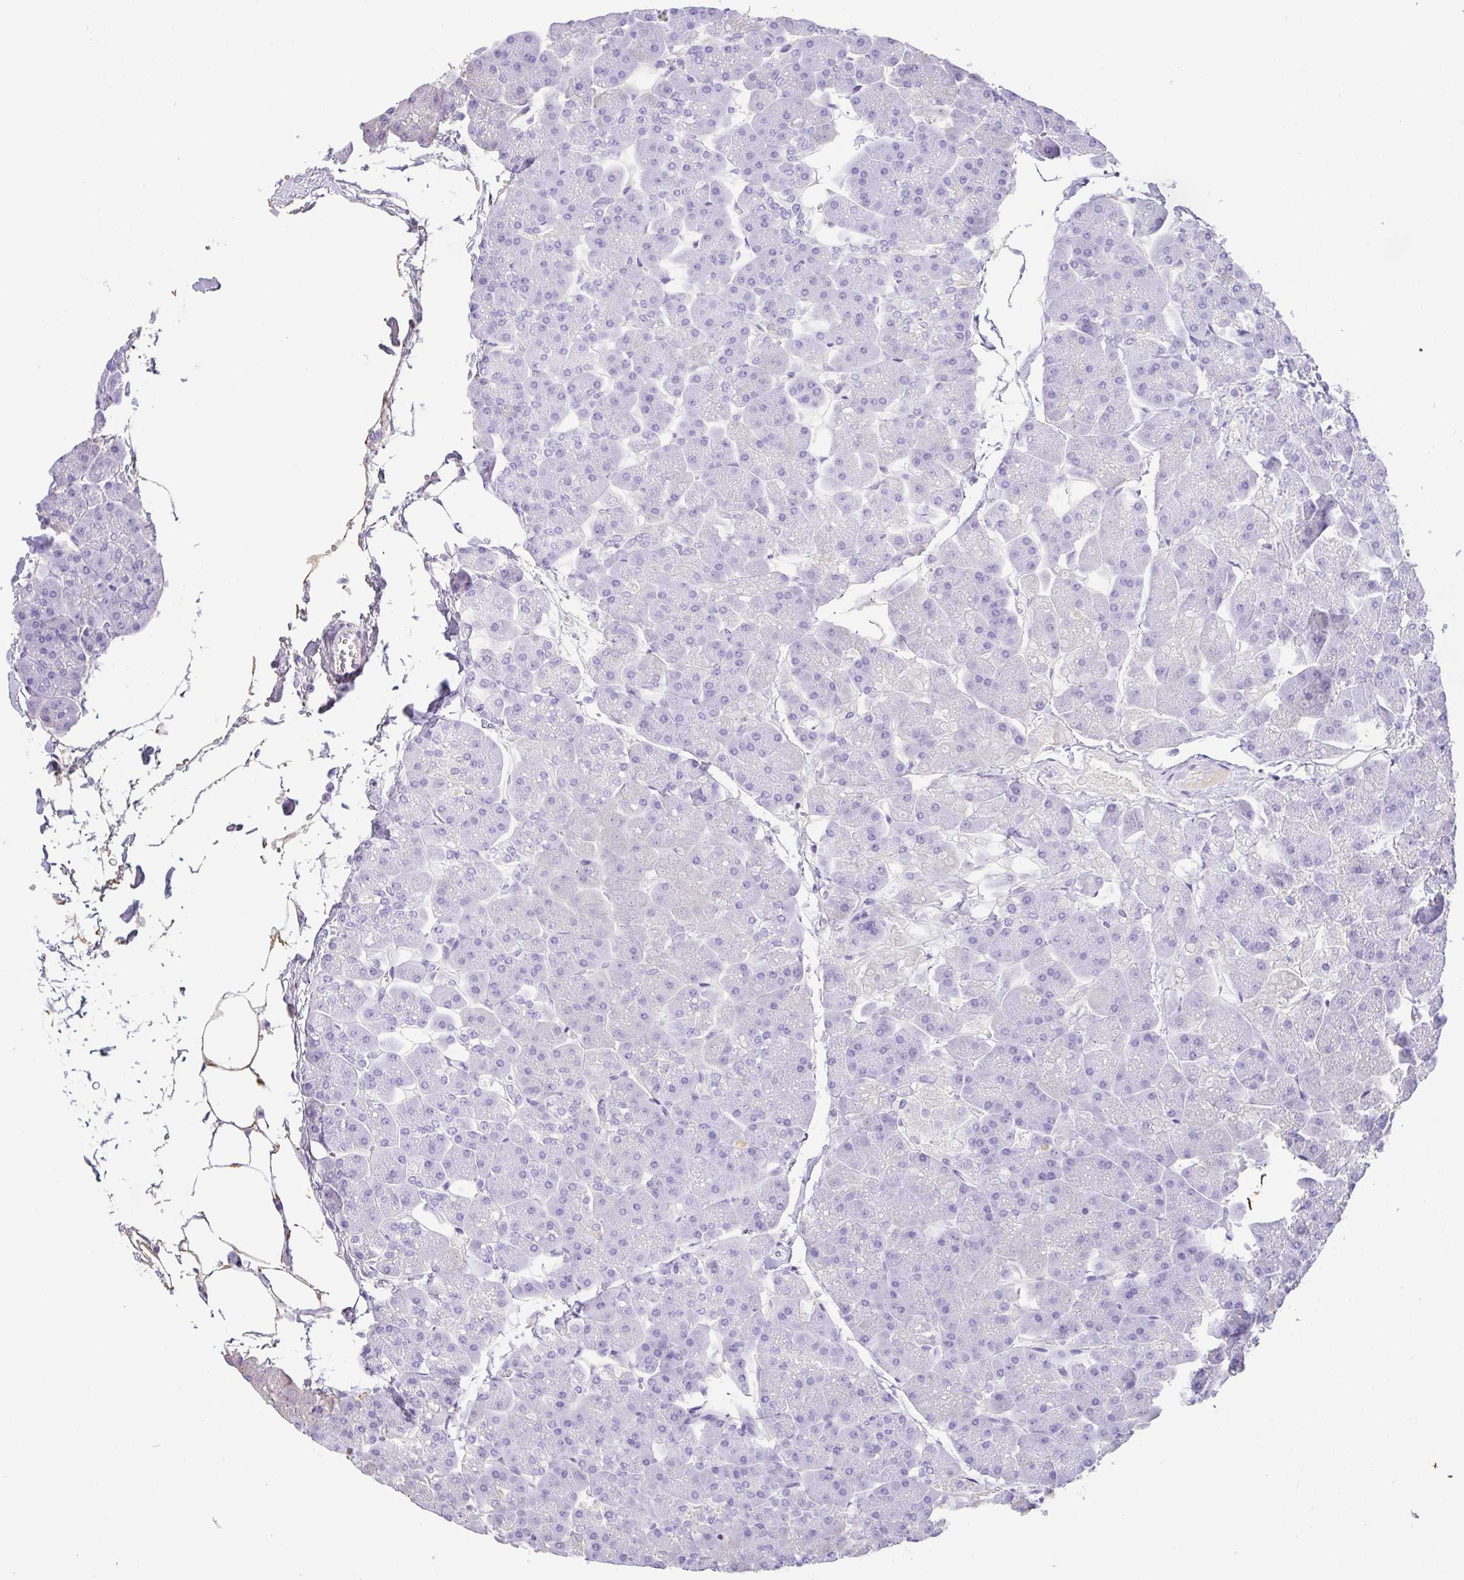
{"staining": {"intensity": "negative", "quantity": "none", "location": "none"}, "tissue": "pancreas", "cell_type": "Exocrine glandular cells", "image_type": "normal", "snomed": [{"axis": "morphology", "description": "Normal tissue, NOS"}, {"axis": "topography", "description": "Pancreas"}], "caption": "Immunohistochemistry histopathology image of benign pancreas: pancreas stained with DAB exhibits no significant protein staining in exocrine glandular cells.", "gene": "HOXC12", "patient": {"sex": "male", "age": 35}}